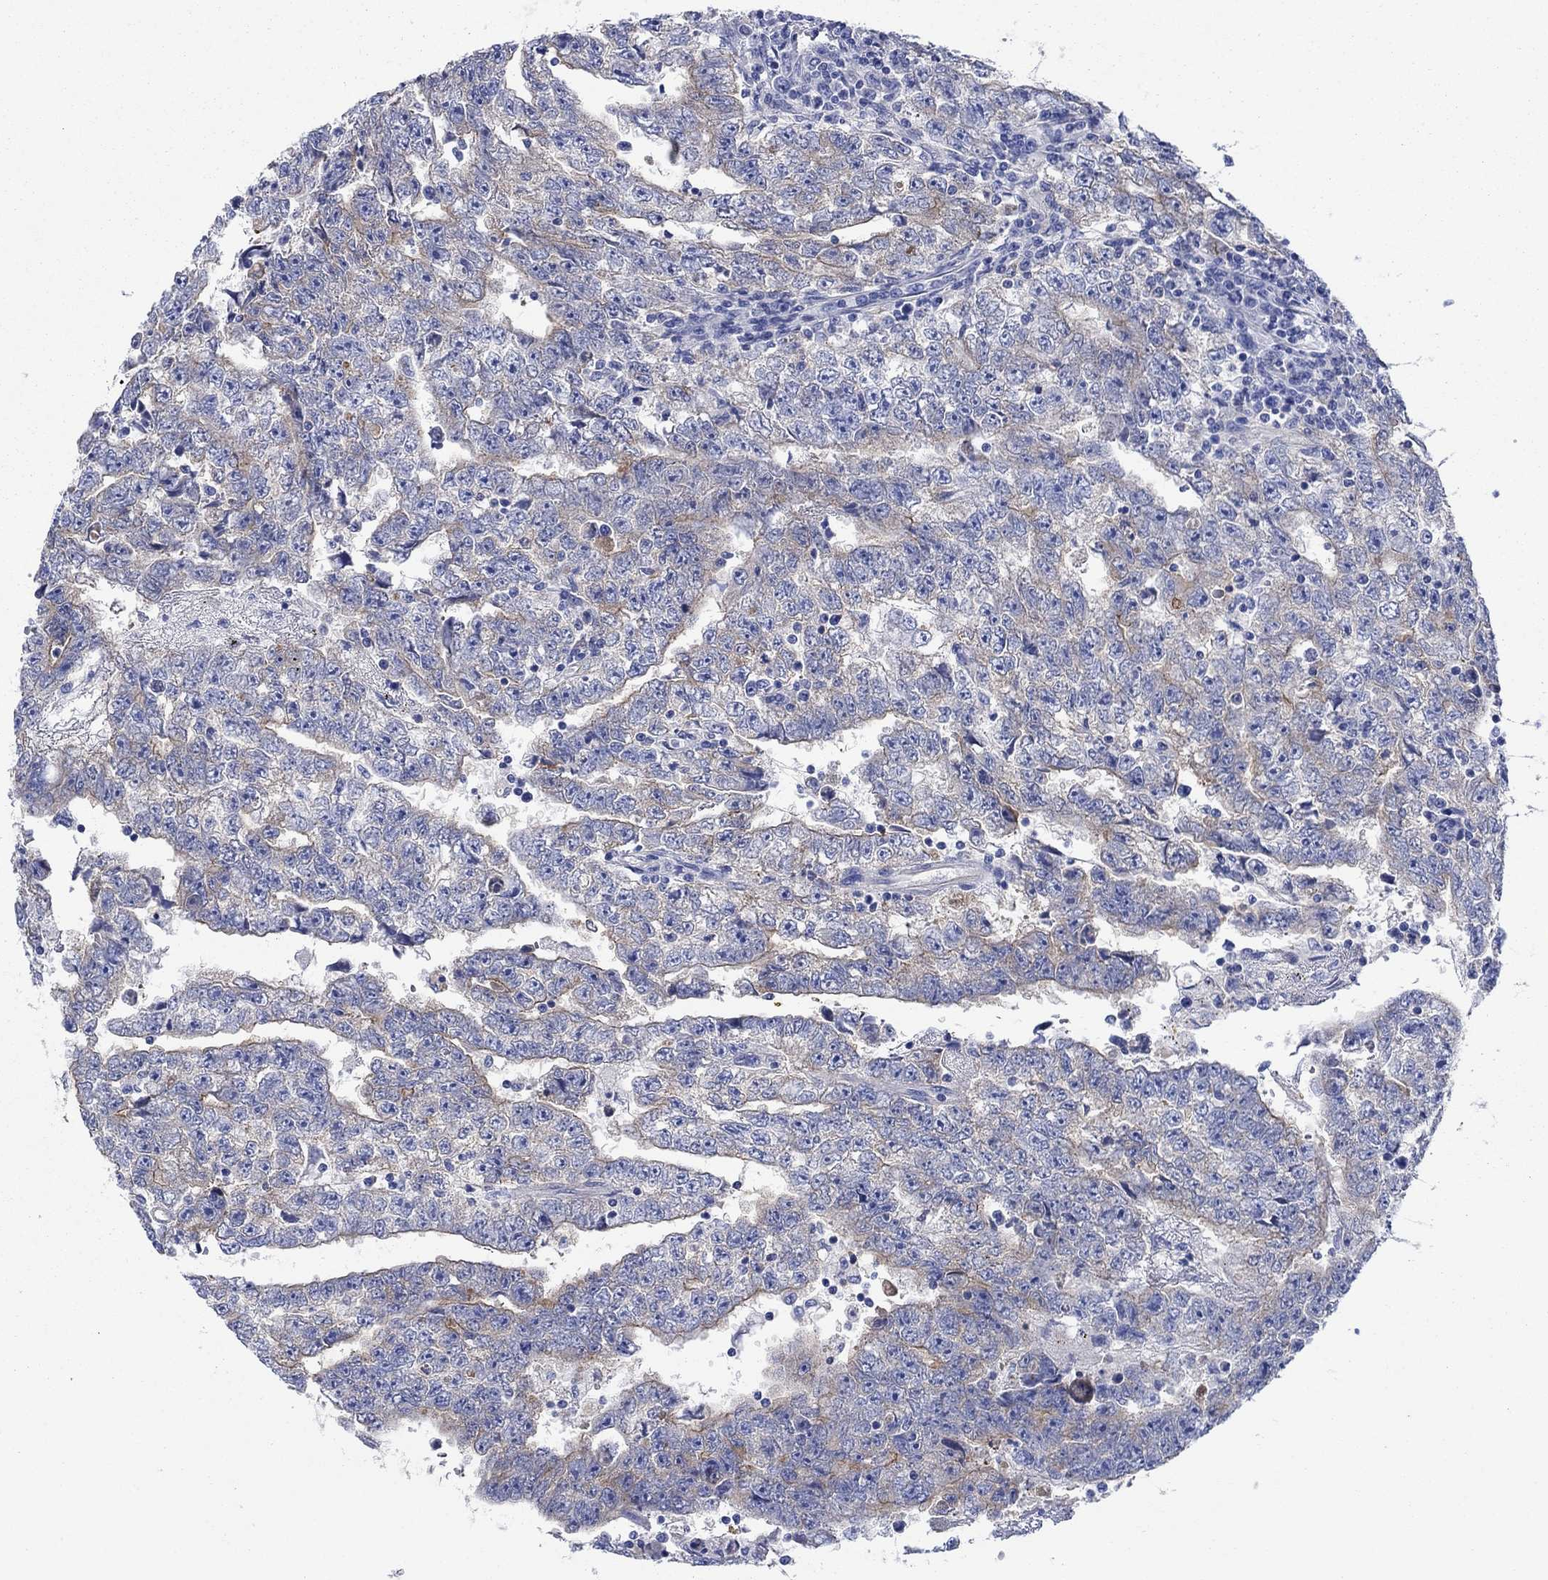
{"staining": {"intensity": "moderate", "quantity": "25%-75%", "location": "cytoplasmic/membranous"}, "tissue": "testis cancer", "cell_type": "Tumor cells", "image_type": "cancer", "snomed": [{"axis": "morphology", "description": "Carcinoma, Embryonal, NOS"}, {"axis": "topography", "description": "Testis"}], "caption": "This photomicrograph shows IHC staining of embryonal carcinoma (testis), with medium moderate cytoplasmic/membranous positivity in approximately 25%-75% of tumor cells.", "gene": "TRIM16", "patient": {"sex": "male", "age": 25}}